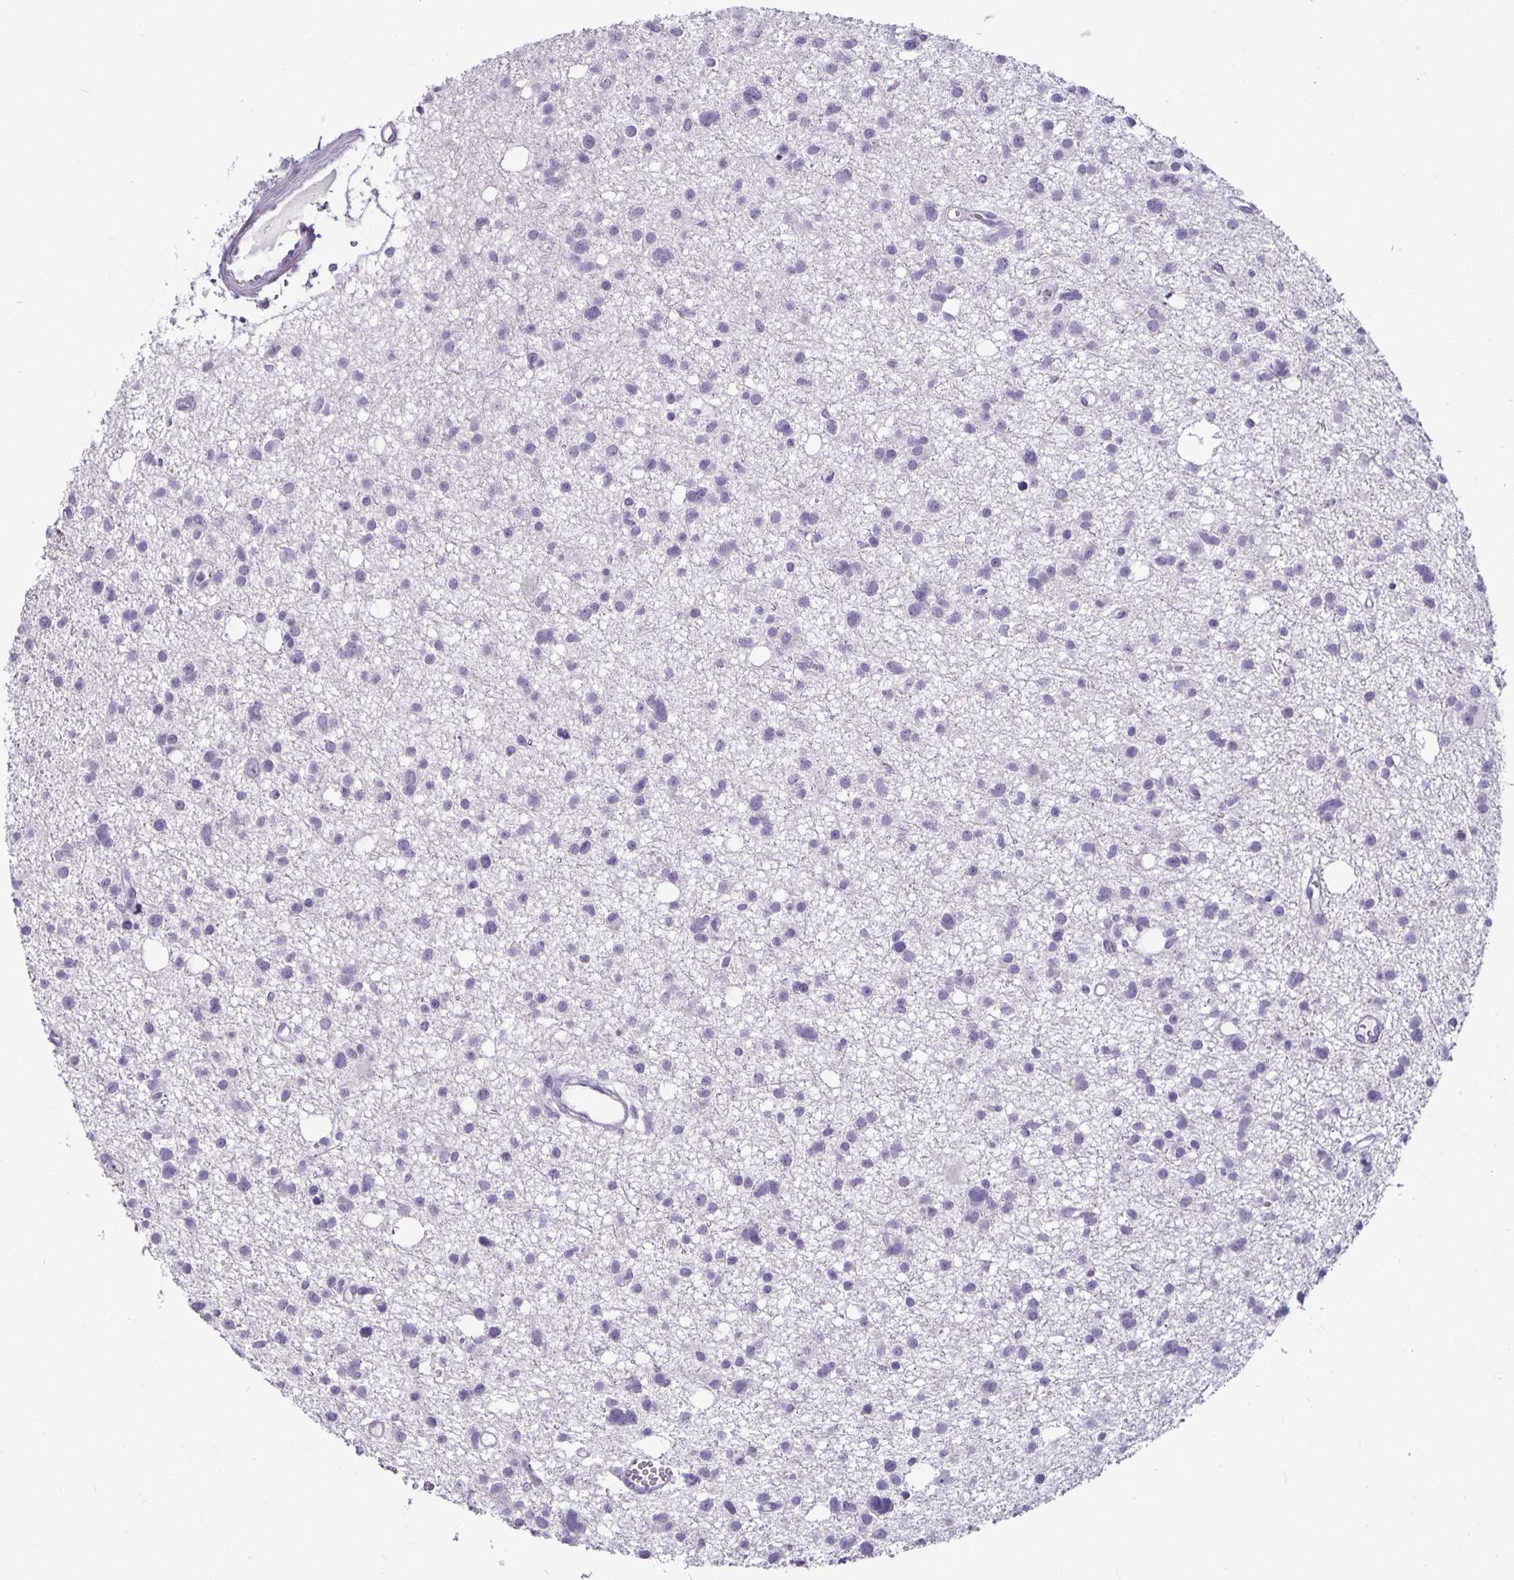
{"staining": {"intensity": "negative", "quantity": "none", "location": "none"}, "tissue": "glioma", "cell_type": "Tumor cells", "image_type": "cancer", "snomed": [{"axis": "morphology", "description": "Glioma, malignant, High grade"}, {"axis": "topography", "description": "Brain"}], "caption": "Human malignant glioma (high-grade) stained for a protein using immunohistochemistry reveals no expression in tumor cells.", "gene": "CA12", "patient": {"sex": "male", "age": 23}}